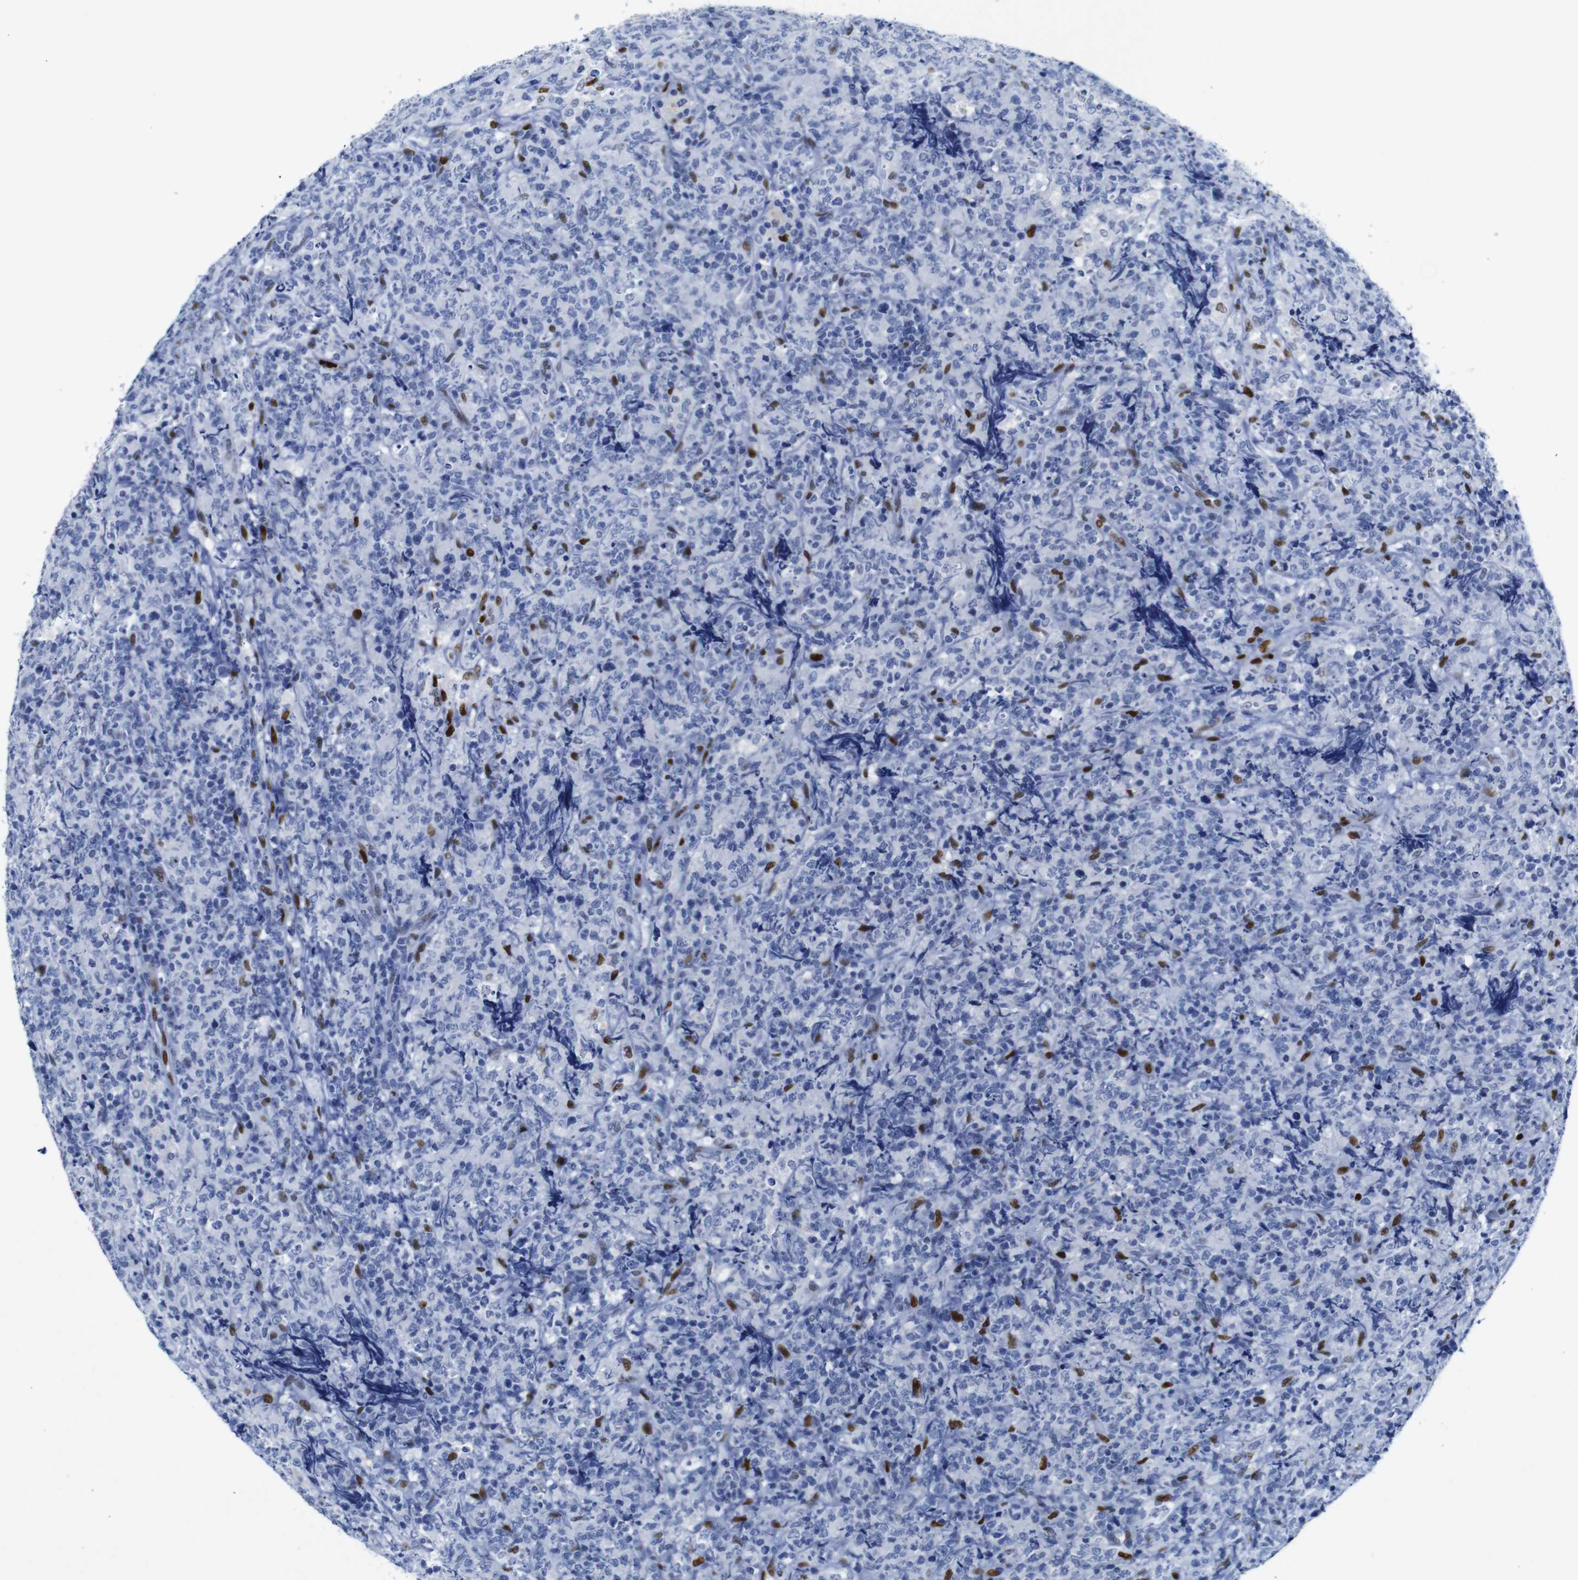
{"staining": {"intensity": "negative", "quantity": "none", "location": "none"}, "tissue": "lymphoma", "cell_type": "Tumor cells", "image_type": "cancer", "snomed": [{"axis": "morphology", "description": "Malignant lymphoma, non-Hodgkin's type, High grade"}, {"axis": "topography", "description": "Tonsil"}], "caption": "High-grade malignant lymphoma, non-Hodgkin's type was stained to show a protein in brown. There is no significant expression in tumor cells.", "gene": "FOSL2", "patient": {"sex": "female", "age": 36}}